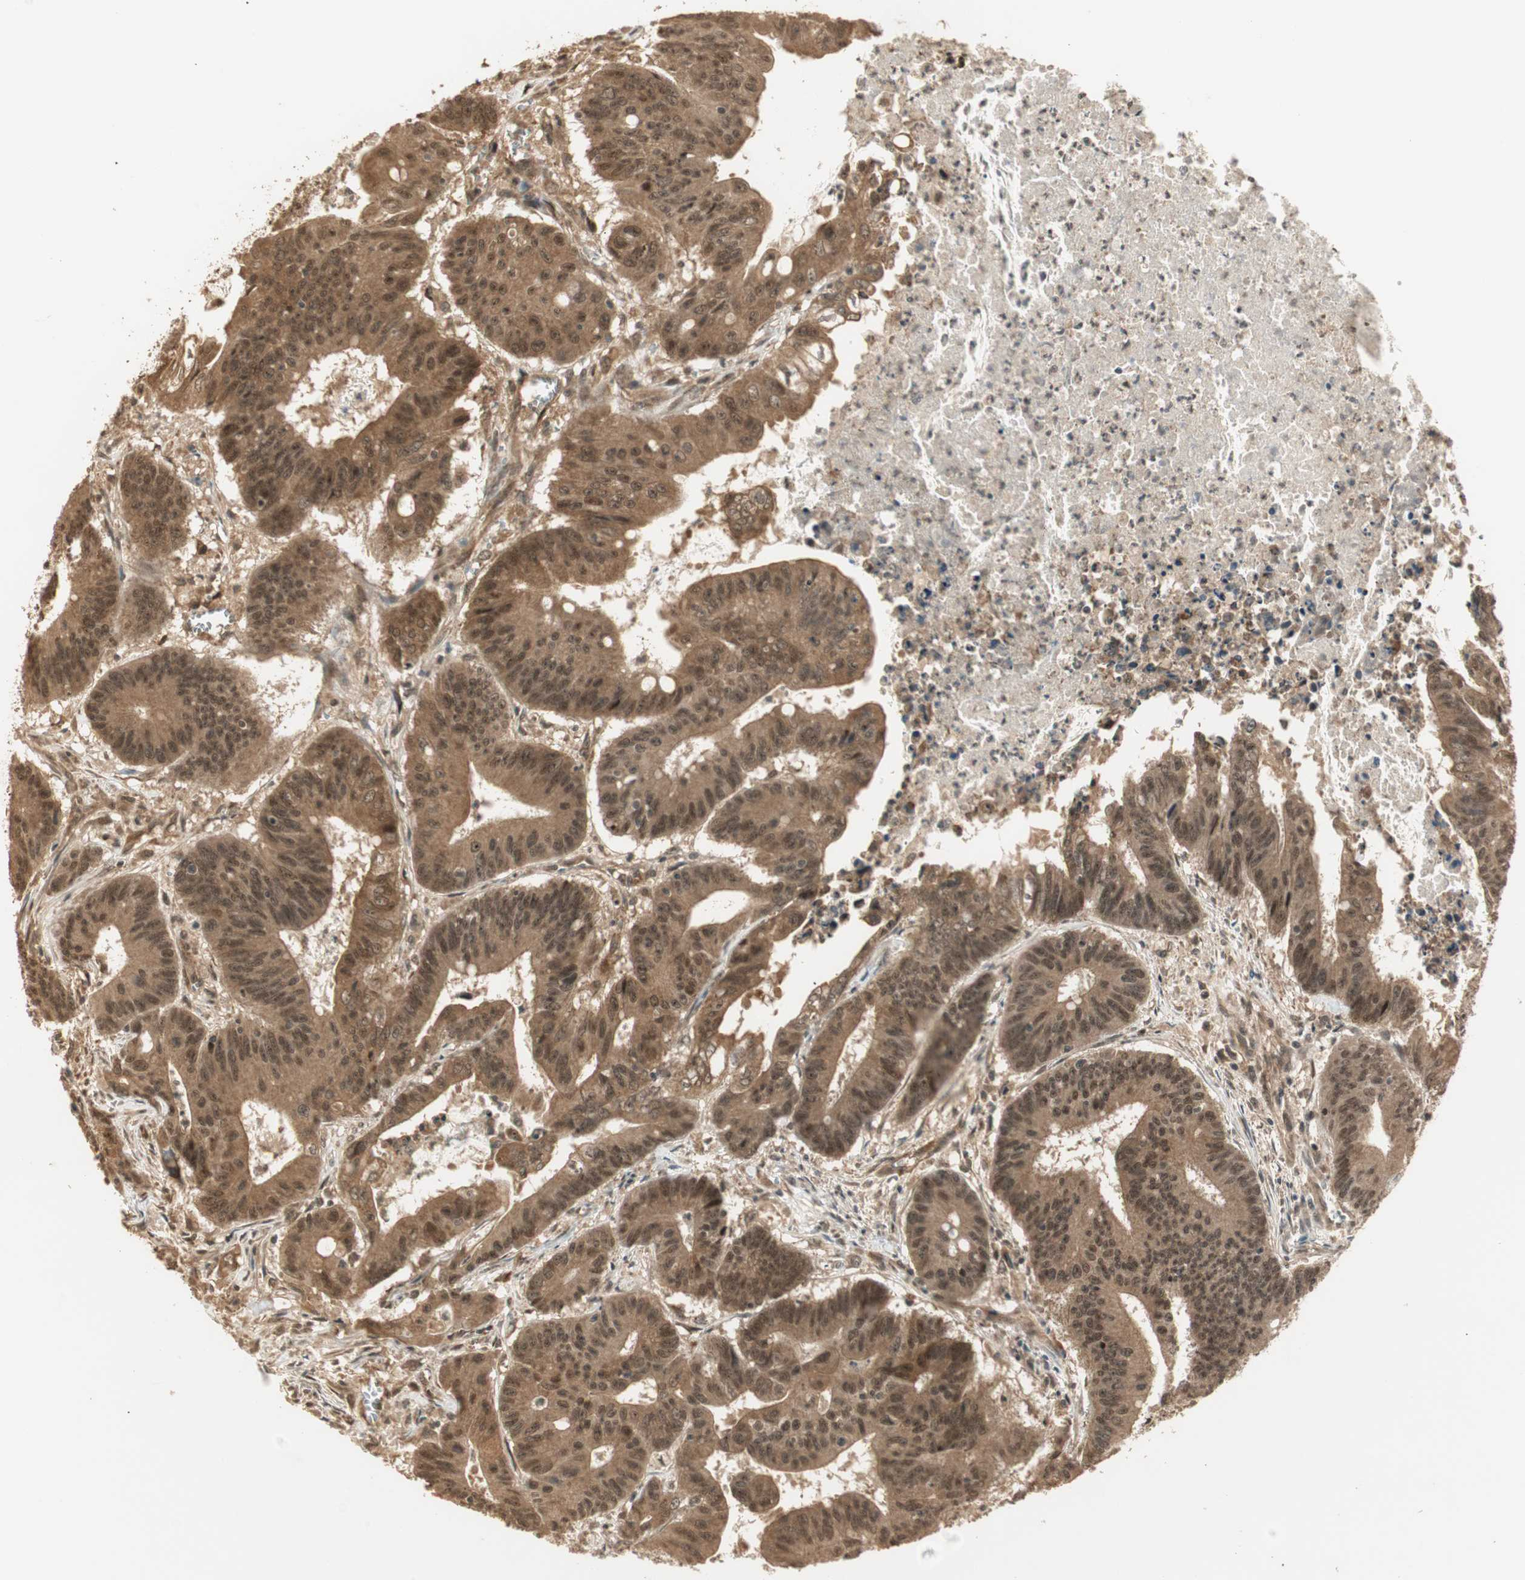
{"staining": {"intensity": "strong", "quantity": ">75%", "location": "cytoplasmic/membranous,nuclear"}, "tissue": "colorectal cancer", "cell_type": "Tumor cells", "image_type": "cancer", "snomed": [{"axis": "morphology", "description": "Adenocarcinoma, NOS"}, {"axis": "topography", "description": "Colon"}], "caption": "There is high levels of strong cytoplasmic/membranous and nuclear positivity in tumor cells of adenocarcinoma (colorectal), as demonstrated by immunohistochemical staining (brown color).", "gene": "ZSCAN31", "patient": {"sex": "male", "age": 45}}